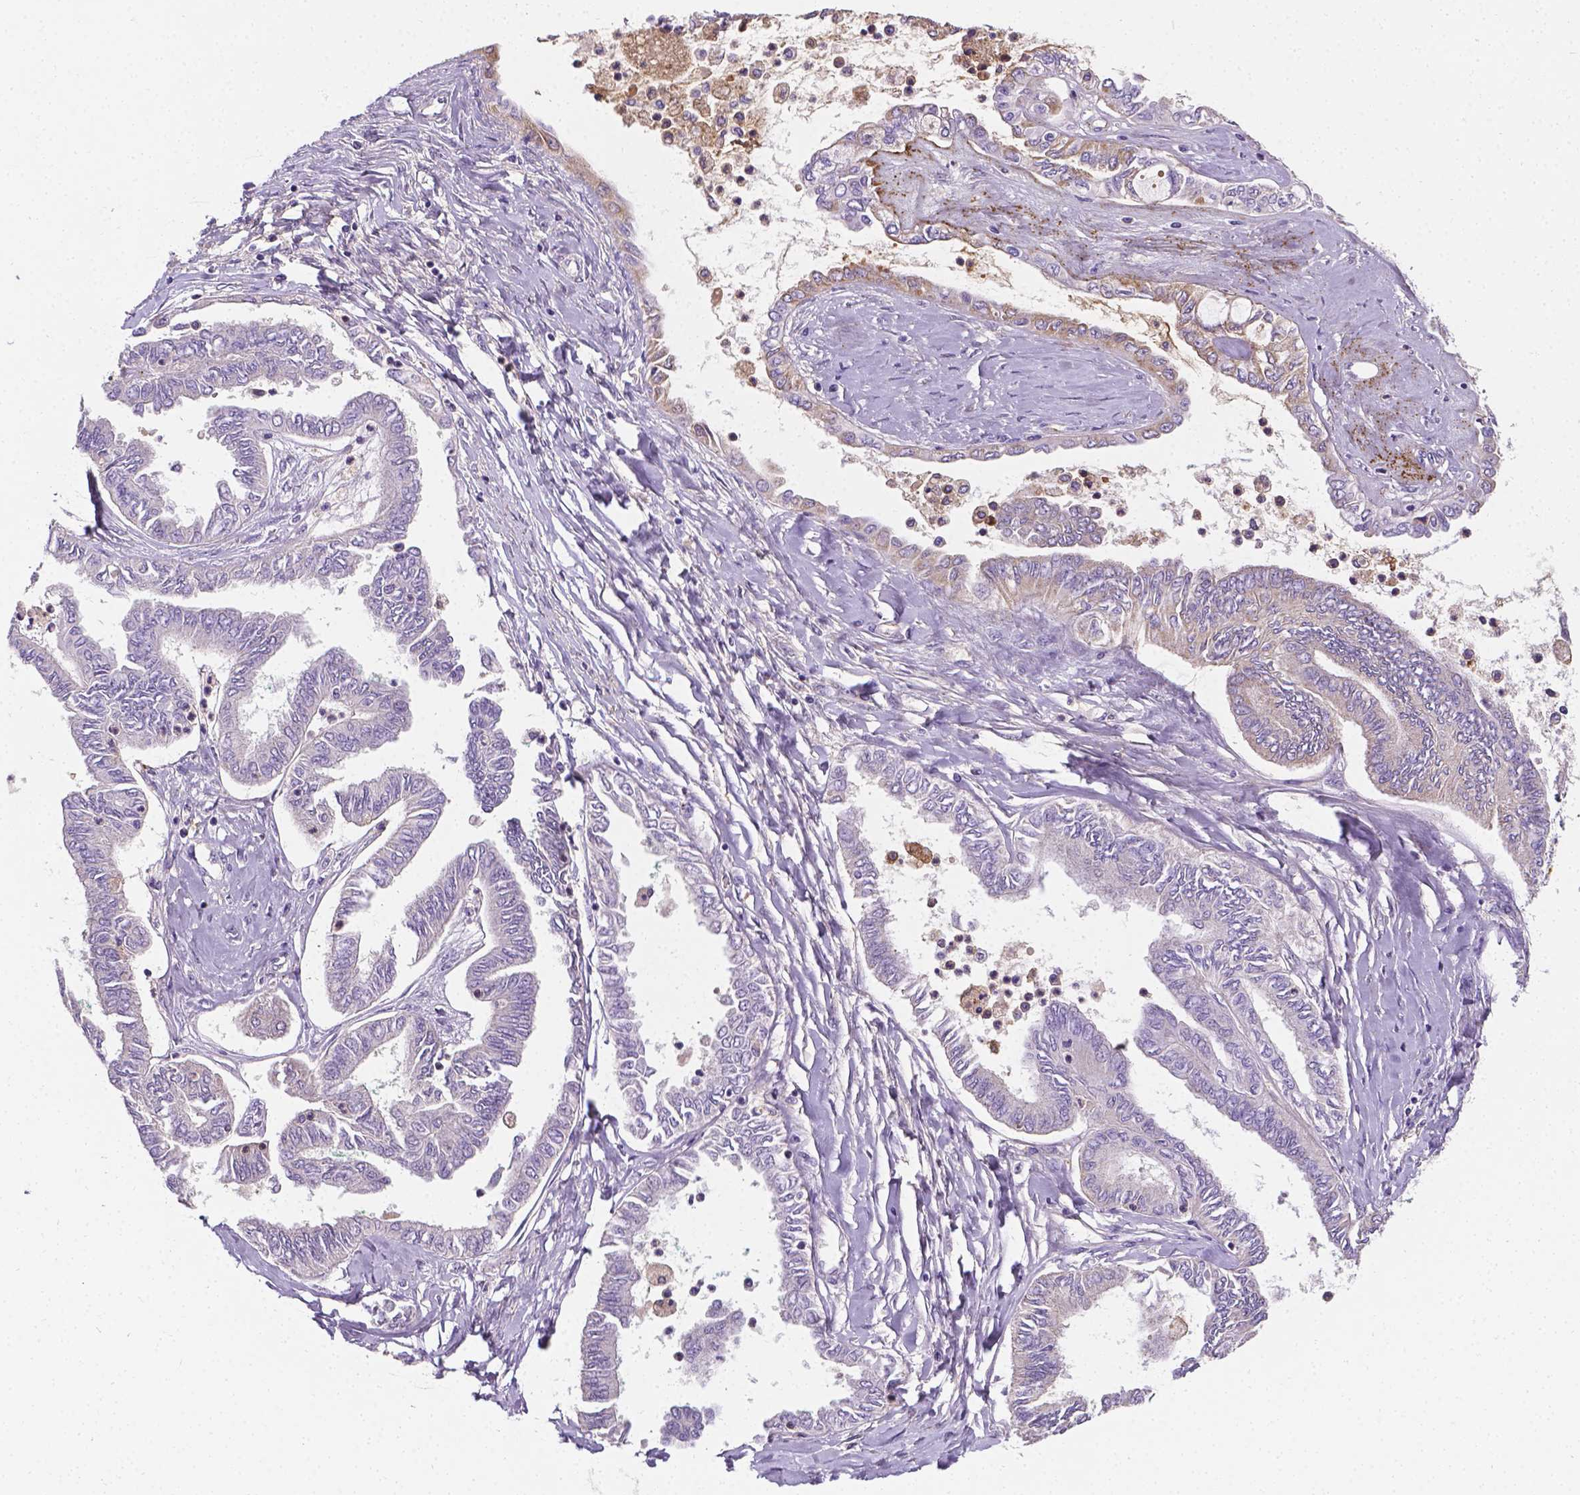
{"staining": {"intensity": "weak", "quantity": "<25%", "location": "cytoplasmic/membranous"}, "tissue": "ovarian cancer", "cell_type": "Tumor cells", "image_type": "cancer", "snomed": [{"axis": "morphology", "description": "Carcinoma, endometroid"}, {"axis": "topography", "description": "Ovary"}], "caption": "Immunohistochemistry (IHC) micrograph of endometroid carcinoma (ovarian) stained for a protein (brown), which exhibits no expression in tumor cells.", "gene": "APOE", "patient": {"sex": "female", "age": 70}}